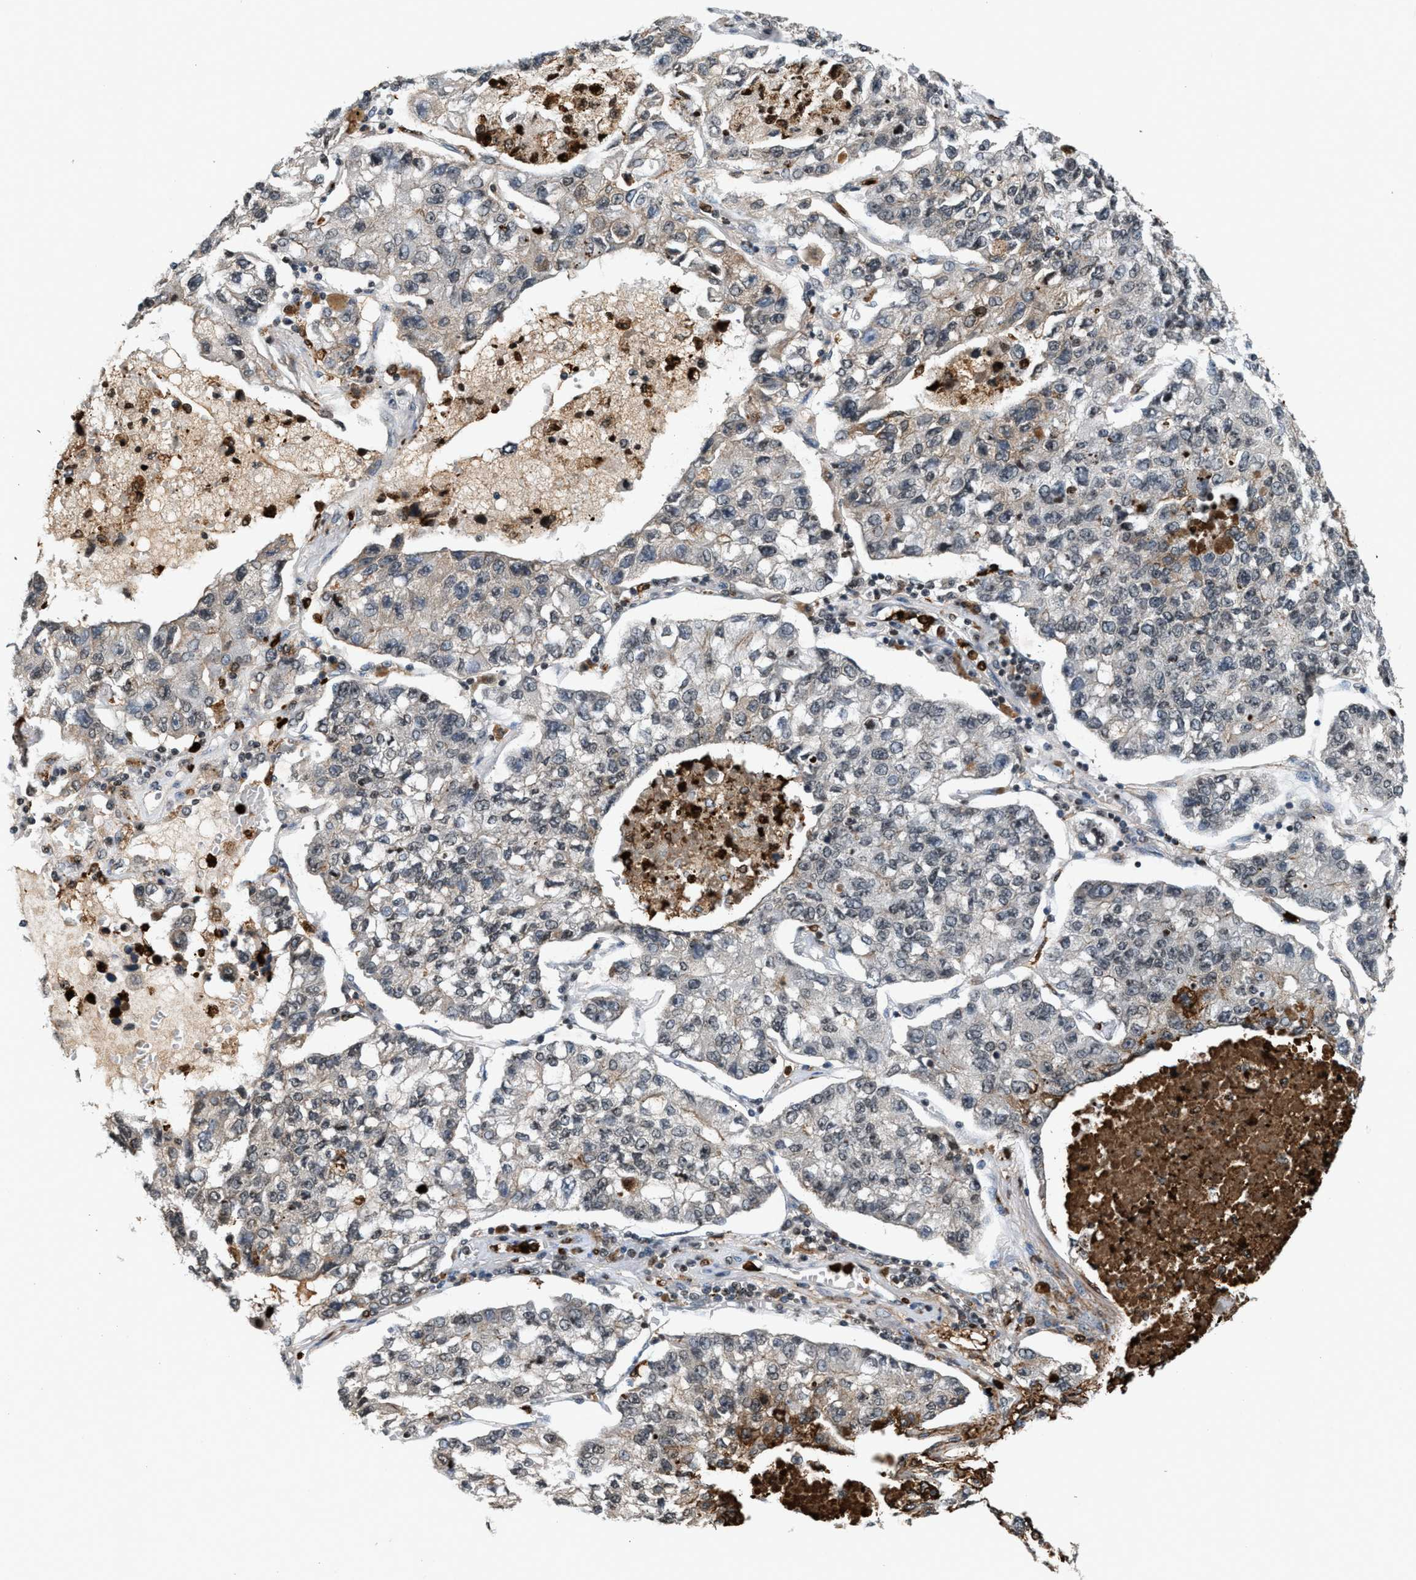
{"staining": {"intensity": "weak", "quantity": "<25%", "location": "cytoplasmic/membranous"}, "tissue": "lung cancer", "cell_type": "Tumor cells", "image_type": "cancer", "snomed": [{"axis": "morphology", "description": "Adenocarcinoma, NOS"}, {"axis": "topography", "description": "Lung"}], "caption": "The immunohistochemistry histopathology image has no significant positivity in tumor cells of lung cancer tissue.", "gene": "PRUNE2", "patient": {"sex": "male", "age": 49}}